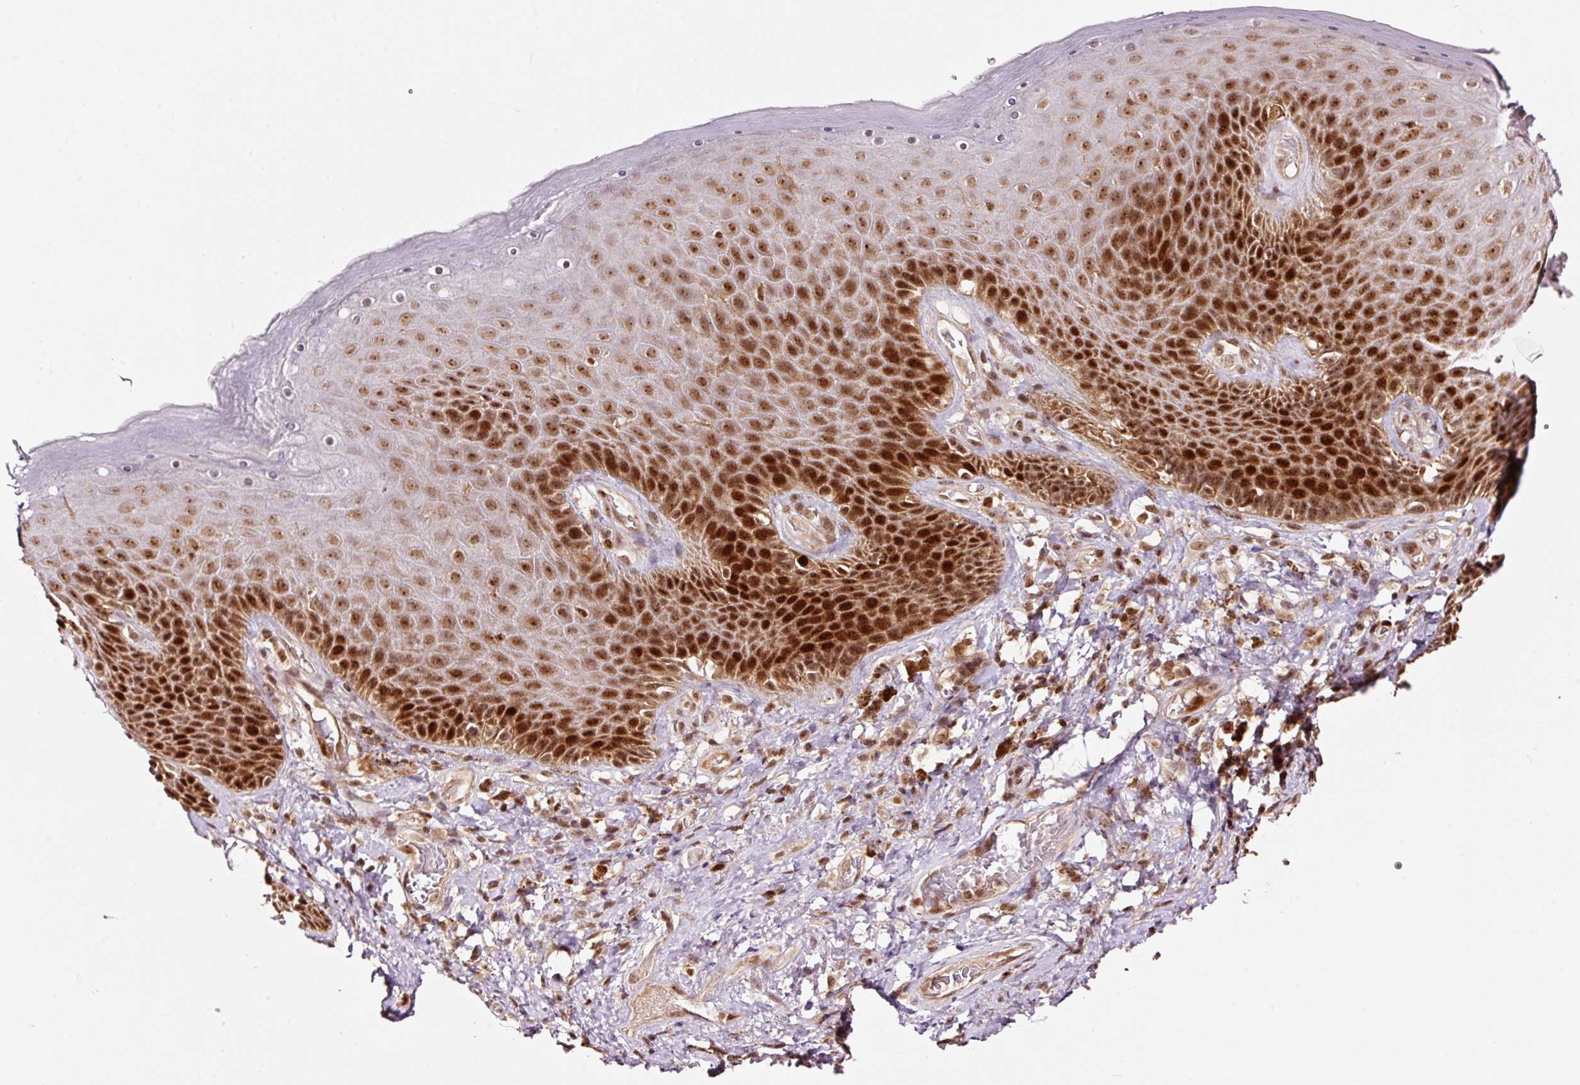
{"staining": {"intensity": "strong", "quantity": "25%-75%", "location": "nuclear"}, "tissue": "skin", "cell_type": "Epidermal cells", "image_type": "normal", "snomed": [{"axis": "morphology", "description": "Normal tissue, NOS"}, {"axis": "topography", "description": "Anal"}, {"axis": "topography", "description": "Peripheral nerve tissue"}], "caption": "This is a photomicrograph of IHC staining of normal skin, which shows strong staining in the nuclear of epidermal cells.", "gene": "RFC4", "patient": {"sex": "male", "age": 53}}